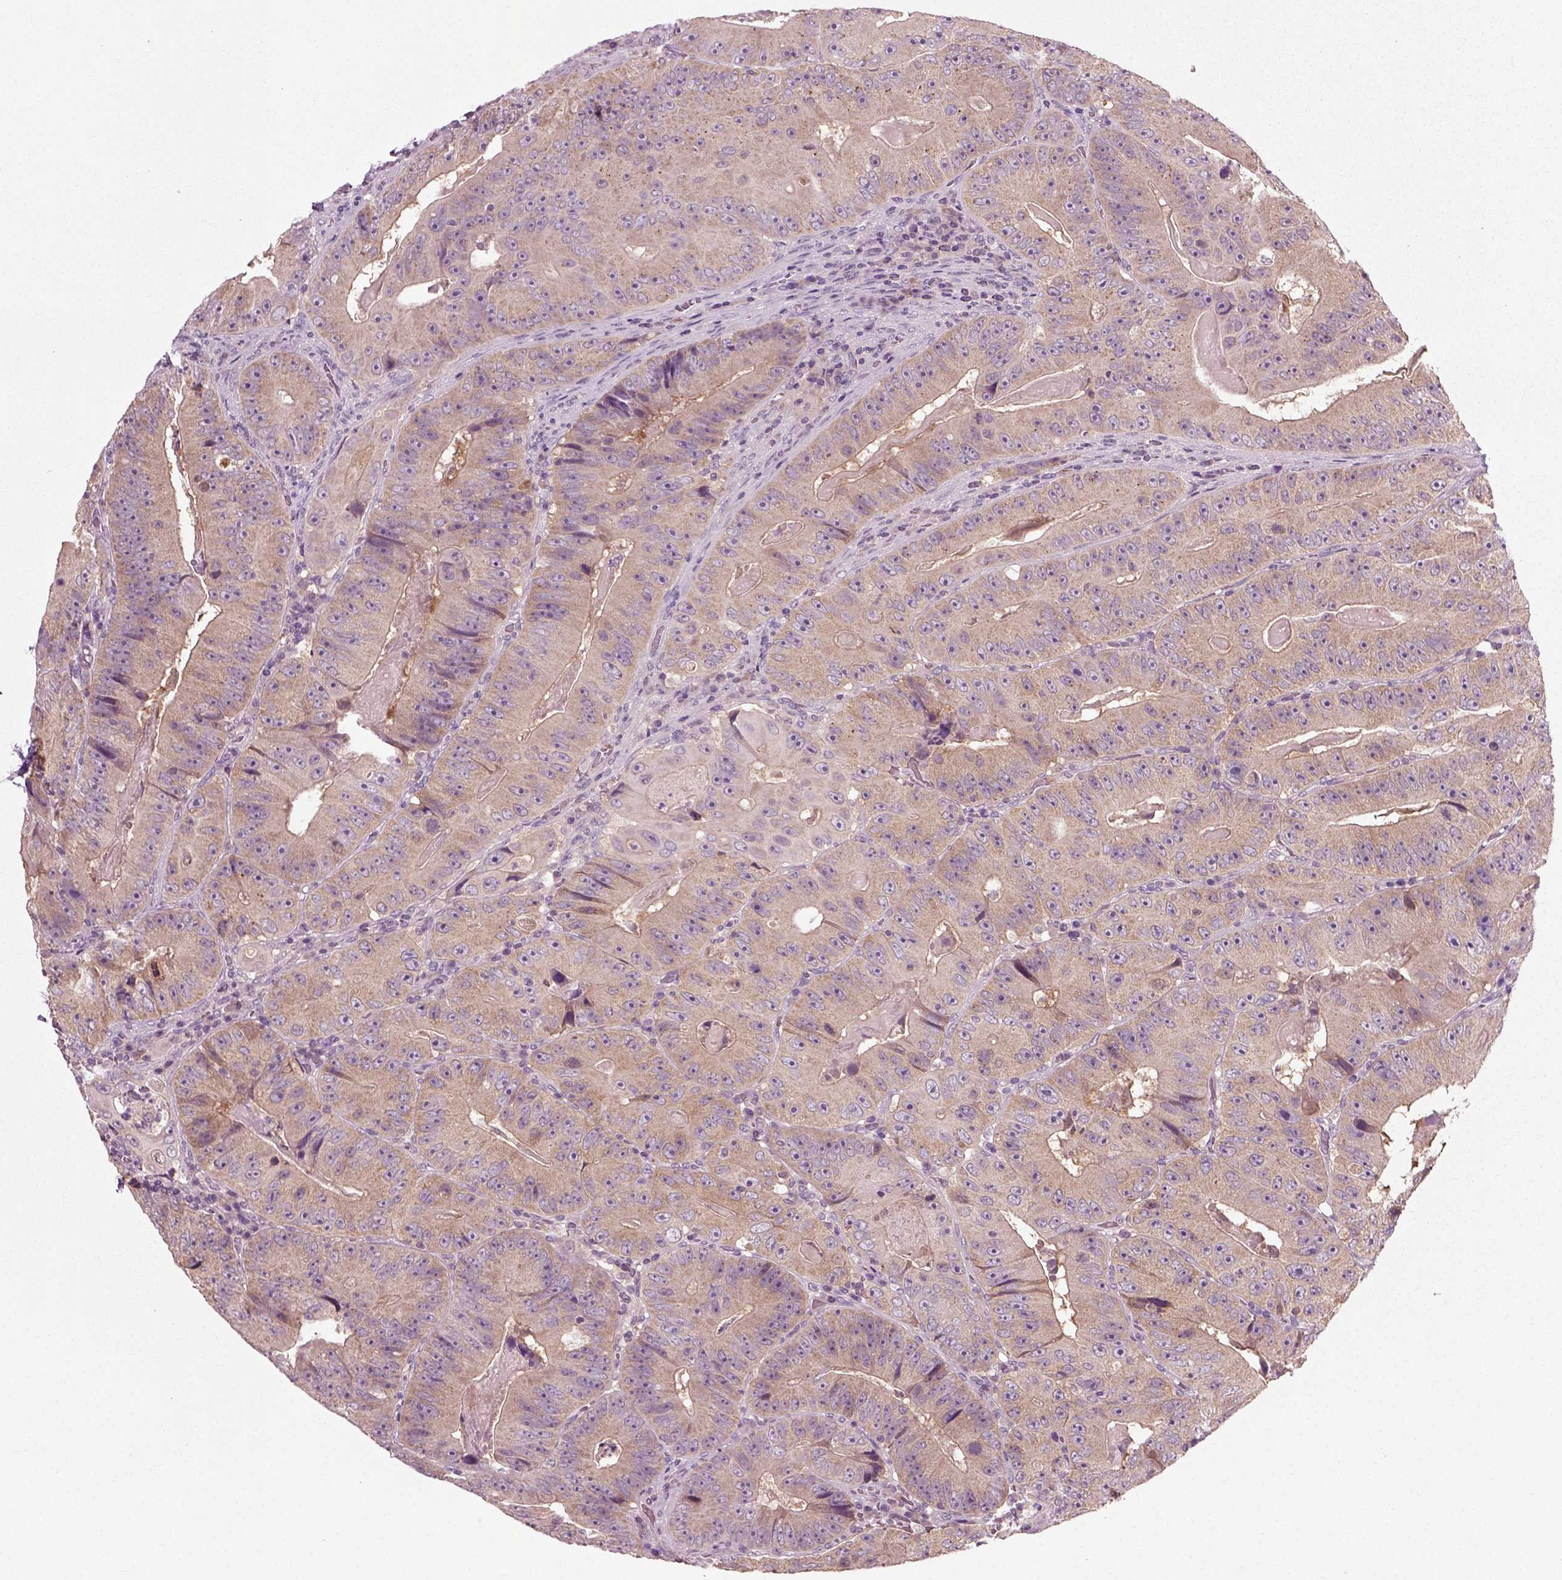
{"staining": {"intensity": "weak", "quantity": ">75%", "location": "cytoplasmic/membranous"}, "tissue": "colorectal cancer", "cell_type": "Tumor cells", "image_type": "cancer", "snomed": [{"axis": "morphology", "description": "Adenocarcinoma, NOS"}, {"axis": "topography", "description": "Colon"}], "caption": "High-power microscopy captured an immunohistochemistry (IHC) image of colorectal adenocarcinoma, revealing weak cytoplasmic/membranous positivity in about >75% of tumor cells.", "gene": "RND2", "patient": {"sex": "female", "age": 86}}